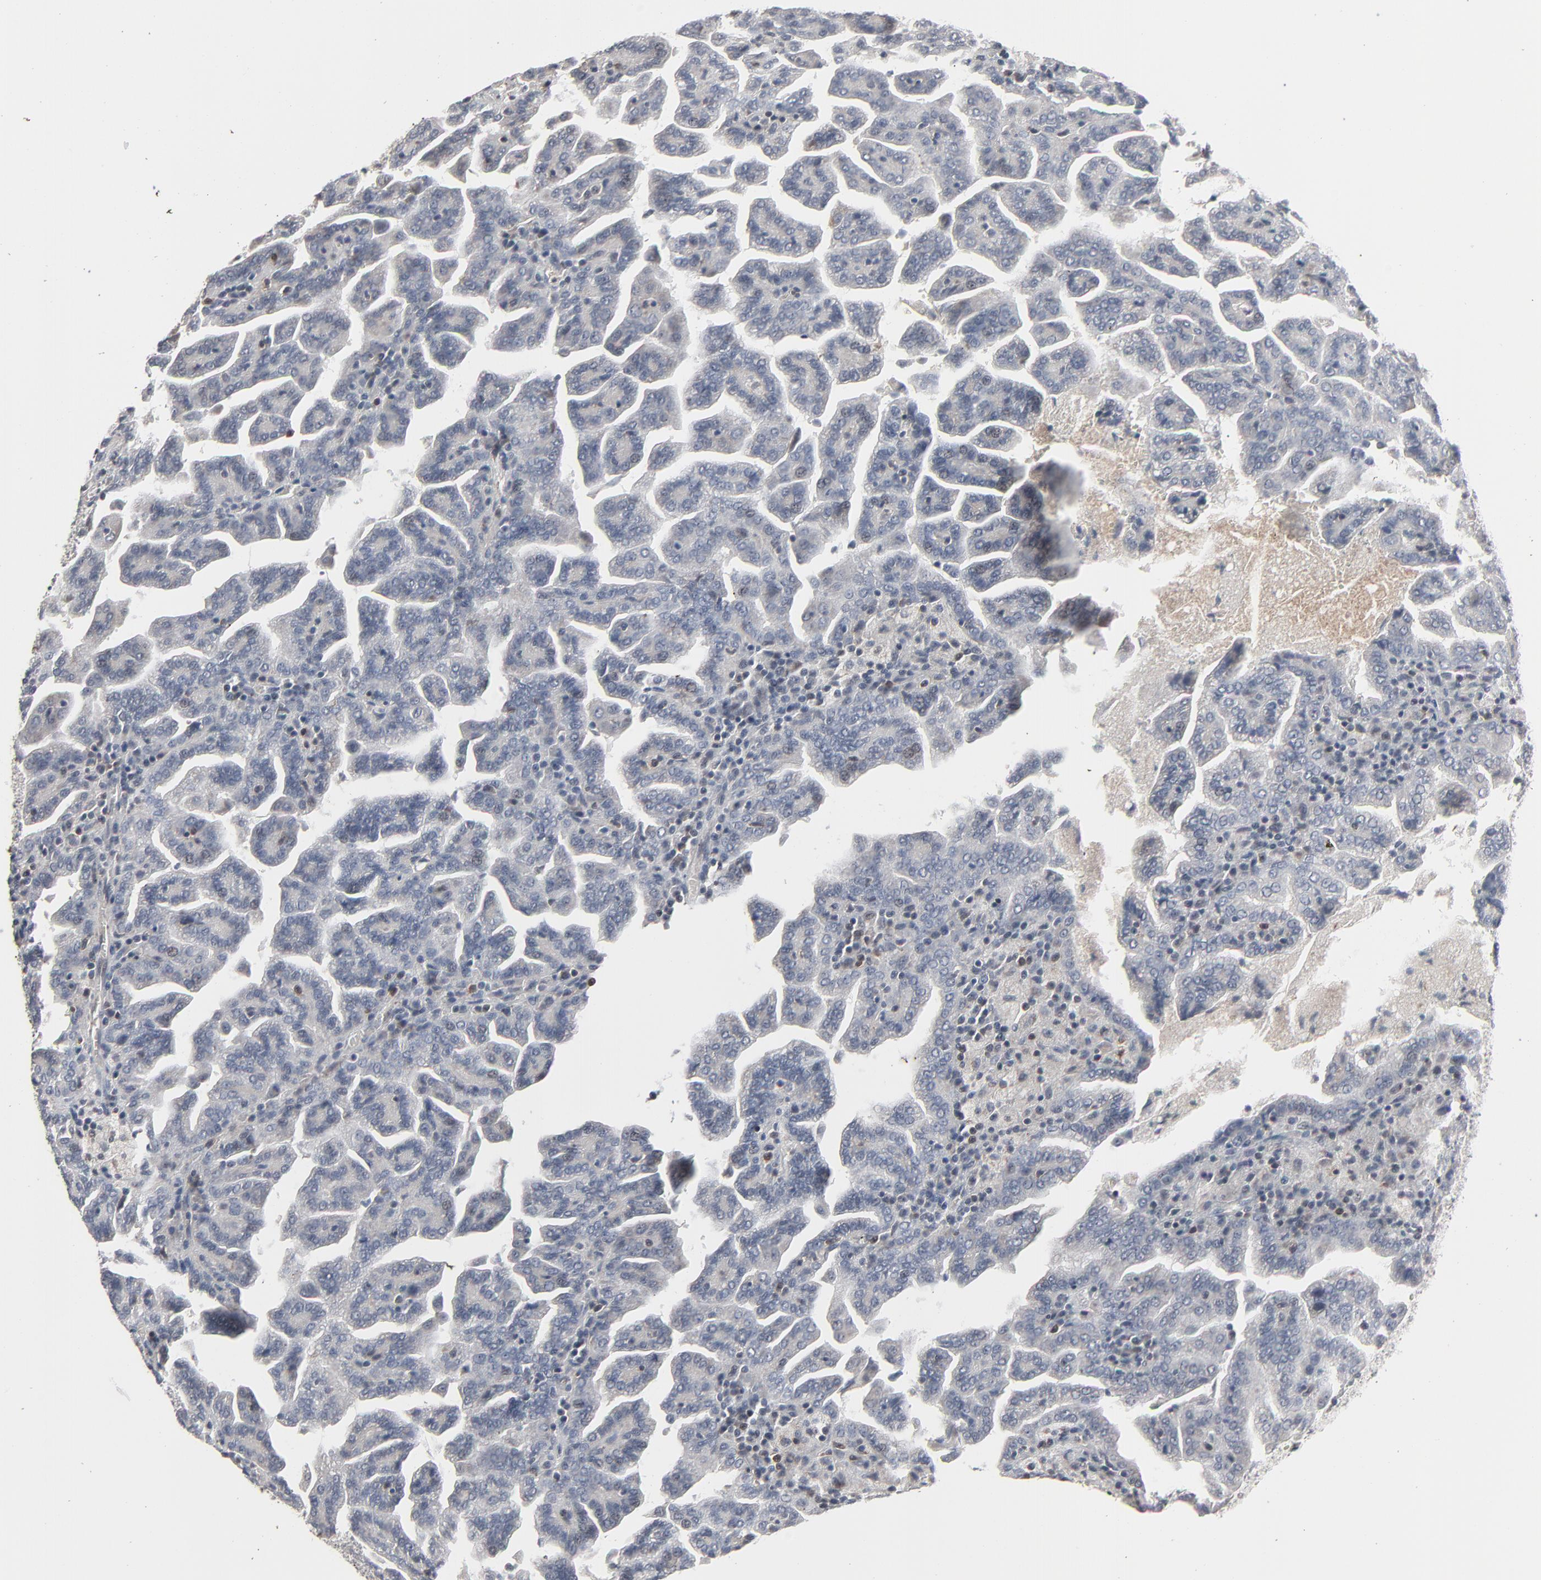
{"staining": {"intensity": "negative", "quantity": "none", "location": "none"}, "tissue": "renal cancer", "cell_type": "Tumor cells", "image_type": "cancer", "snomed": [{"axis": "morphology", "description": "Adenocarcinoma, NOS"}, {"axis": "topography", "description": "Kidney"}], "caption": "Immunohistochemistry (IHC) micrograph of neoplastic tissue: renal cancer stained with DAB reveals no significant protein staining in tumor cells.", "gene": "ZNF419", "patient": {"sex": "male", "age": 61}}